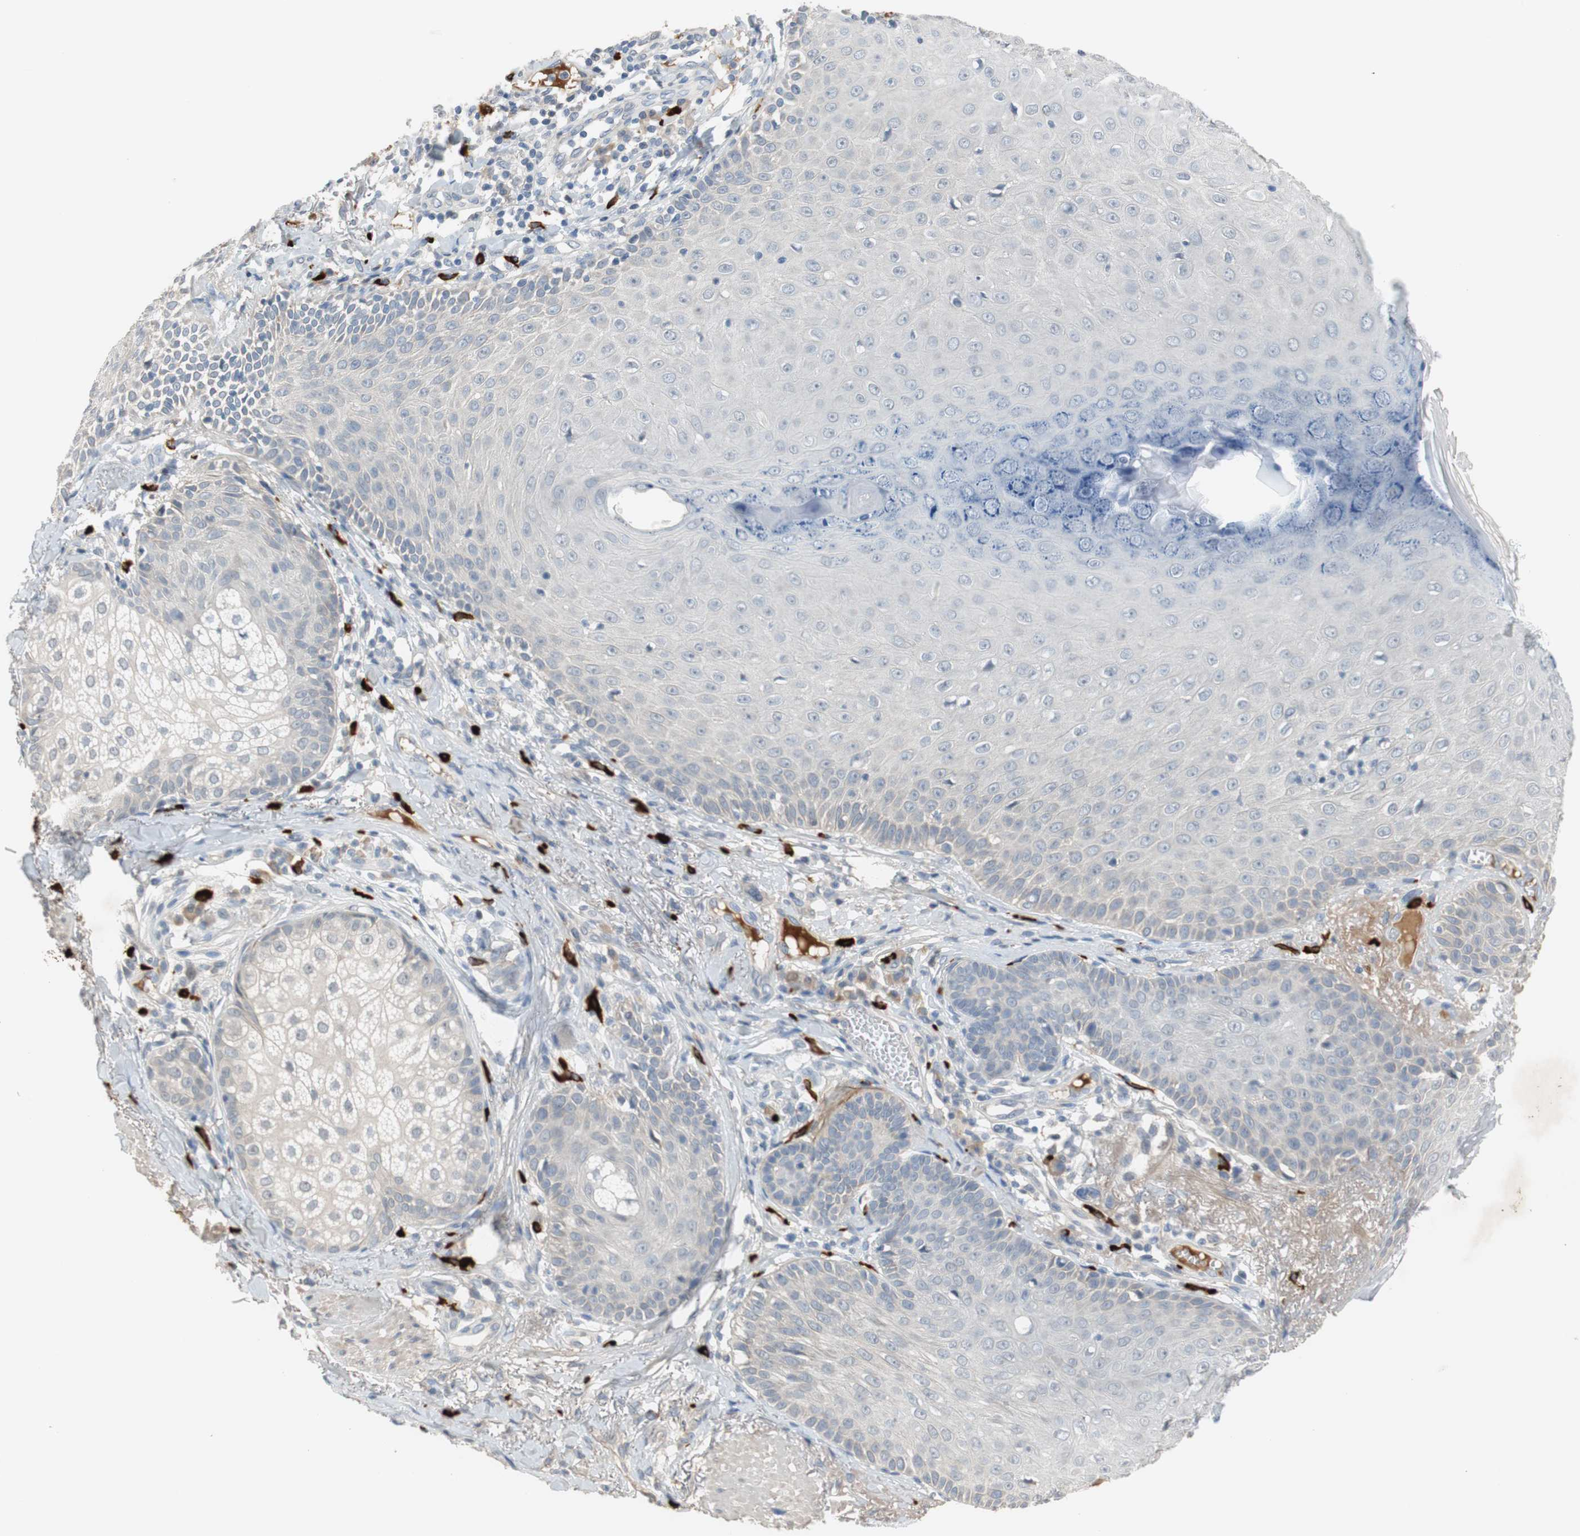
{"staining": {"intensity": "negative", "quantity": "none", "location": "none"}, "tissue": "skin cancer", "cell_type": "Tumor cells", "image_type": "cancer", "snomed": [{"axis": "morphology", "description": "Normal tissue, NOS"}, {"axis": "morphology", "description": "Basal cell carcinoma"}, {"axis": "topography", "description": "Skin"}], "caption": "This is an immunohistochemistry histopathology image of human skin cancer (basal cell carcinoma). There is no expression in tumor cells.", "gene": "COL12A1", "patient": {"sex": "male", "age": 52}}